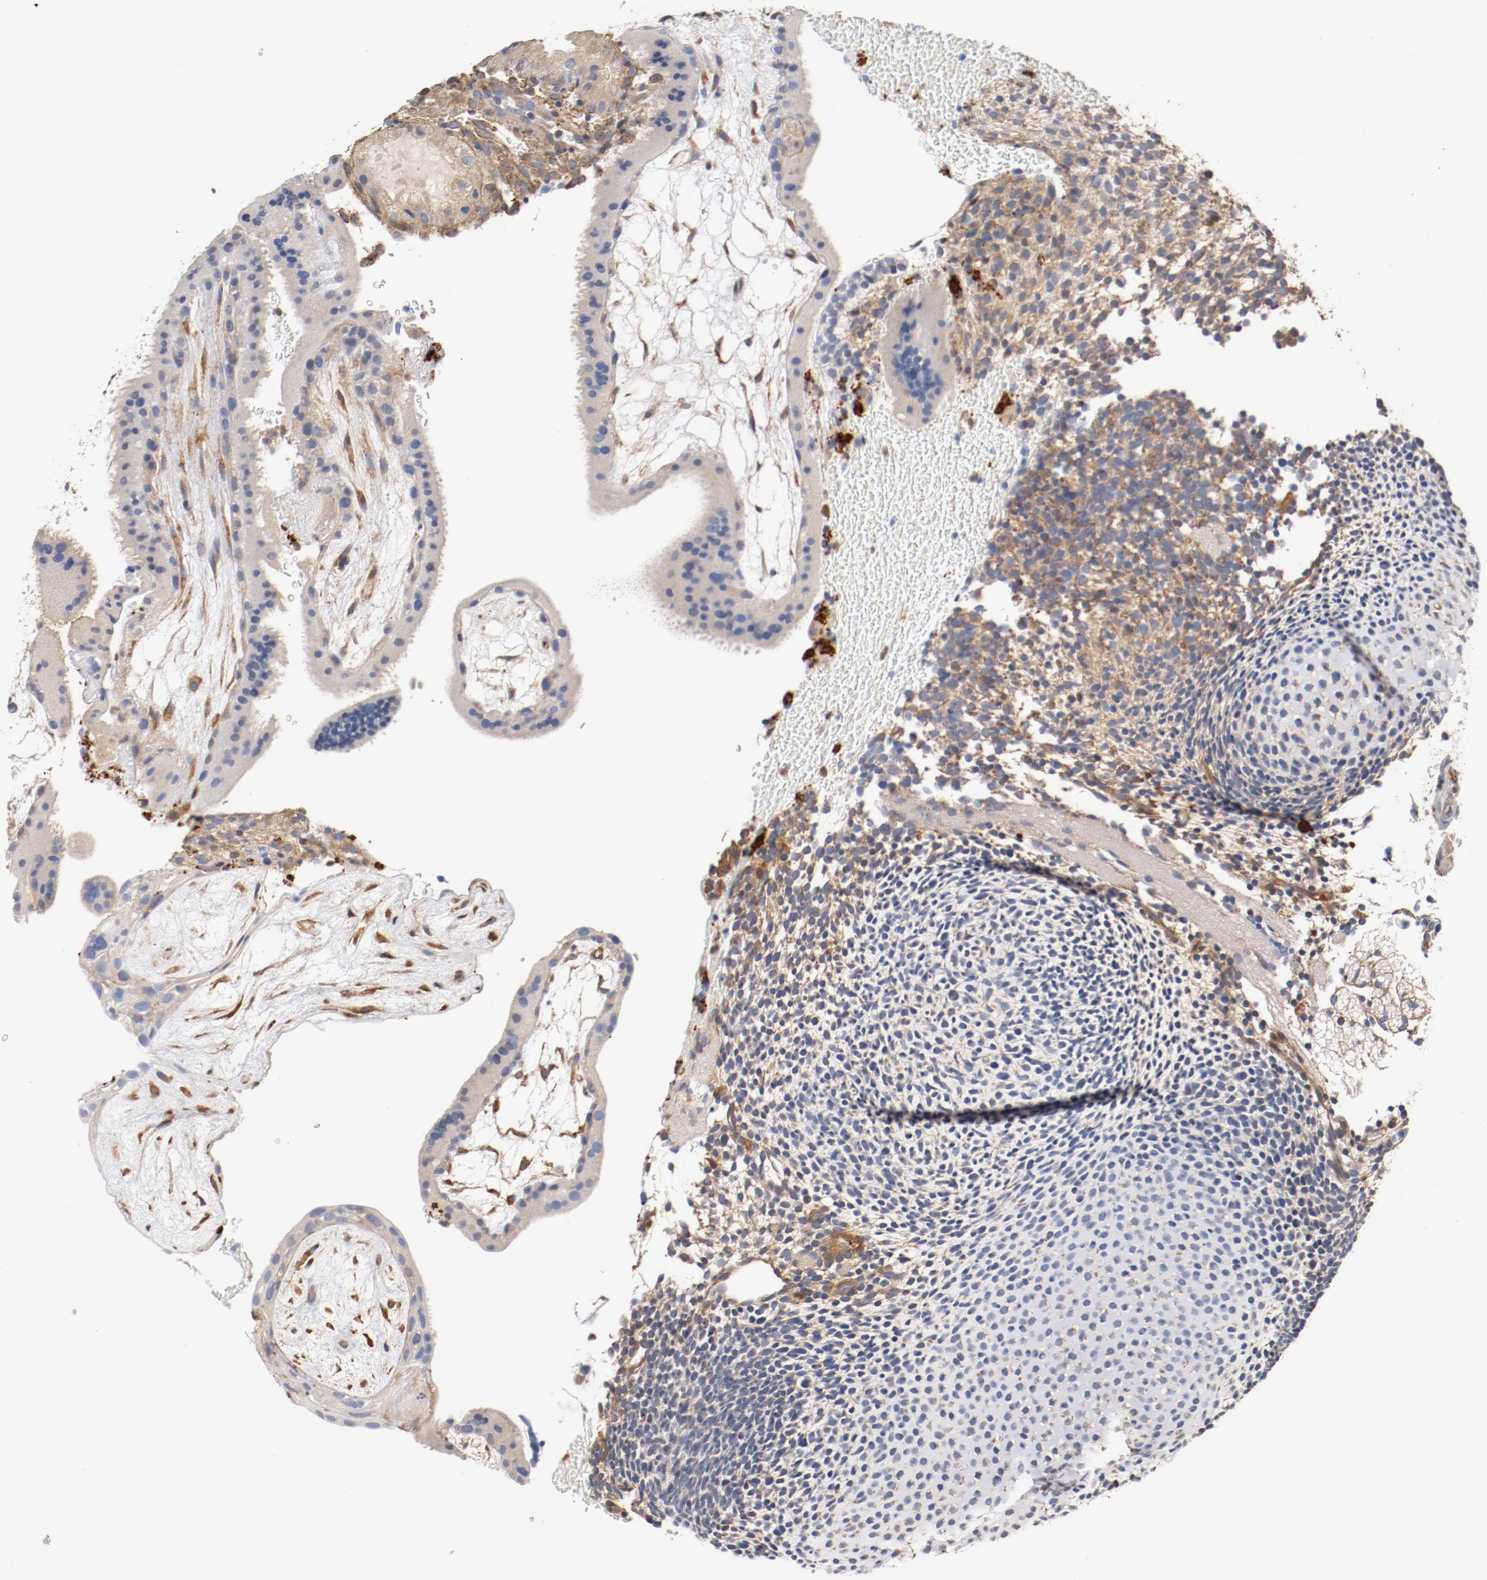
{"staining": {"intensity": "negative", "quantity": "none", "location": "none"}, "tissue": "placenta", "cell_type": "Decidual cells", "image_type": "normal", "snomed": [{"axis": "morphology", "description": "Normal tissue, NOS"}, {"axis": "topography", "description": "Placenta"}], "caption": "DAB (3,3'-diaminobenzidine) immunohistochemical staining of unremarkable human placenta exhibits no significant expression in decidual cells.", "gene": "ILK", "patient": {"sex": "female", "age": 19}}